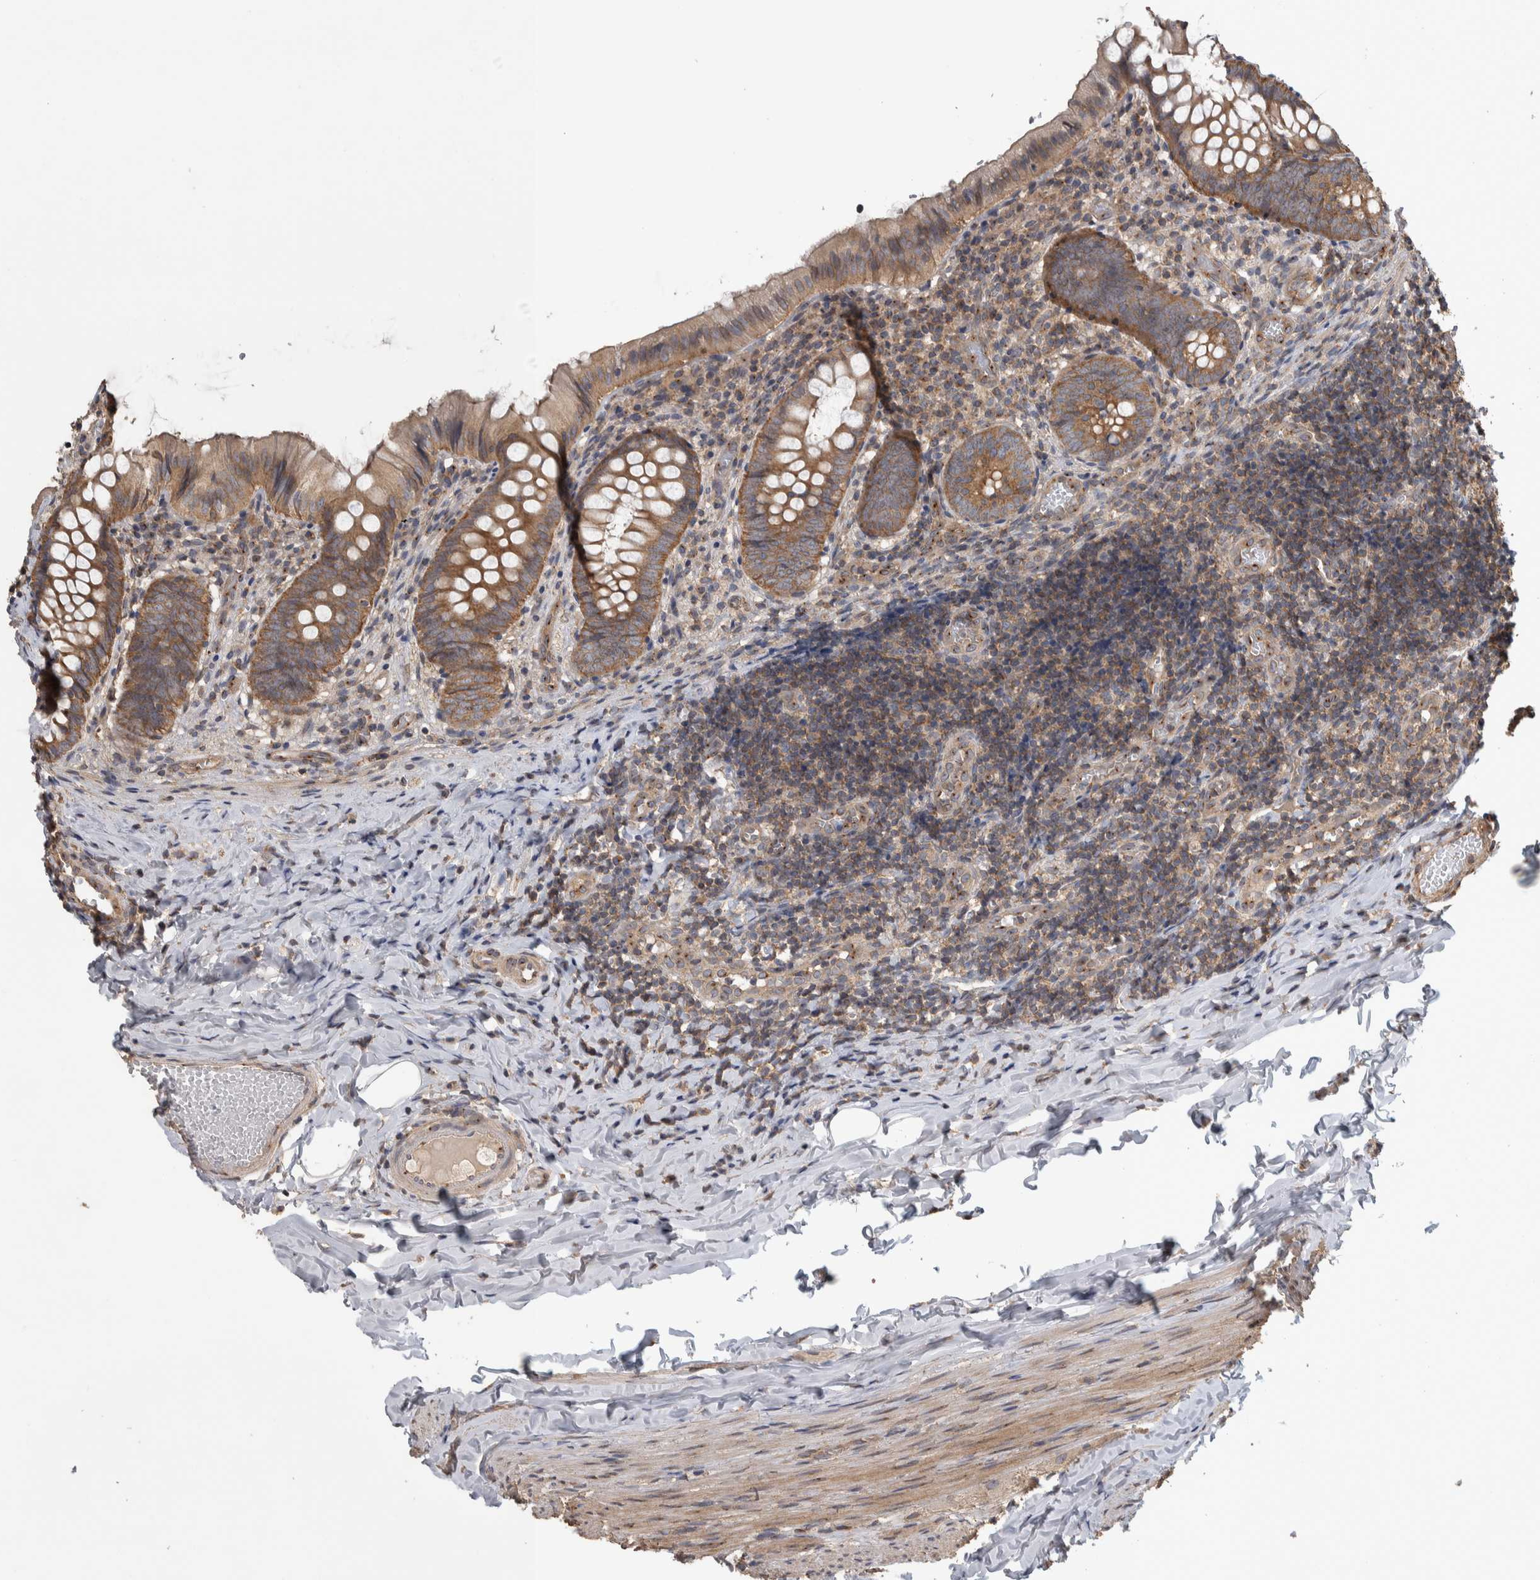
{"staining": {"intensity": "moderate", "quantity": ">75%", "location": "cytoplasmic/membranous"}, "tissue": "appendix", "cell_type": "Glandular cells", "image_type": "normal", "snomed": [{"axis": "morphology", "description": "Normal tissue, NOS"}, {"axis": "topography", "description": "Appendix"}], "caption": "Appendix stained for a protein (brown) reveals moderate cytoplasmic/membranous positive positivity in about >75% of glandular cells.", "gene": "IFRD1", "patient": {"sex": "male", "age": 8}}